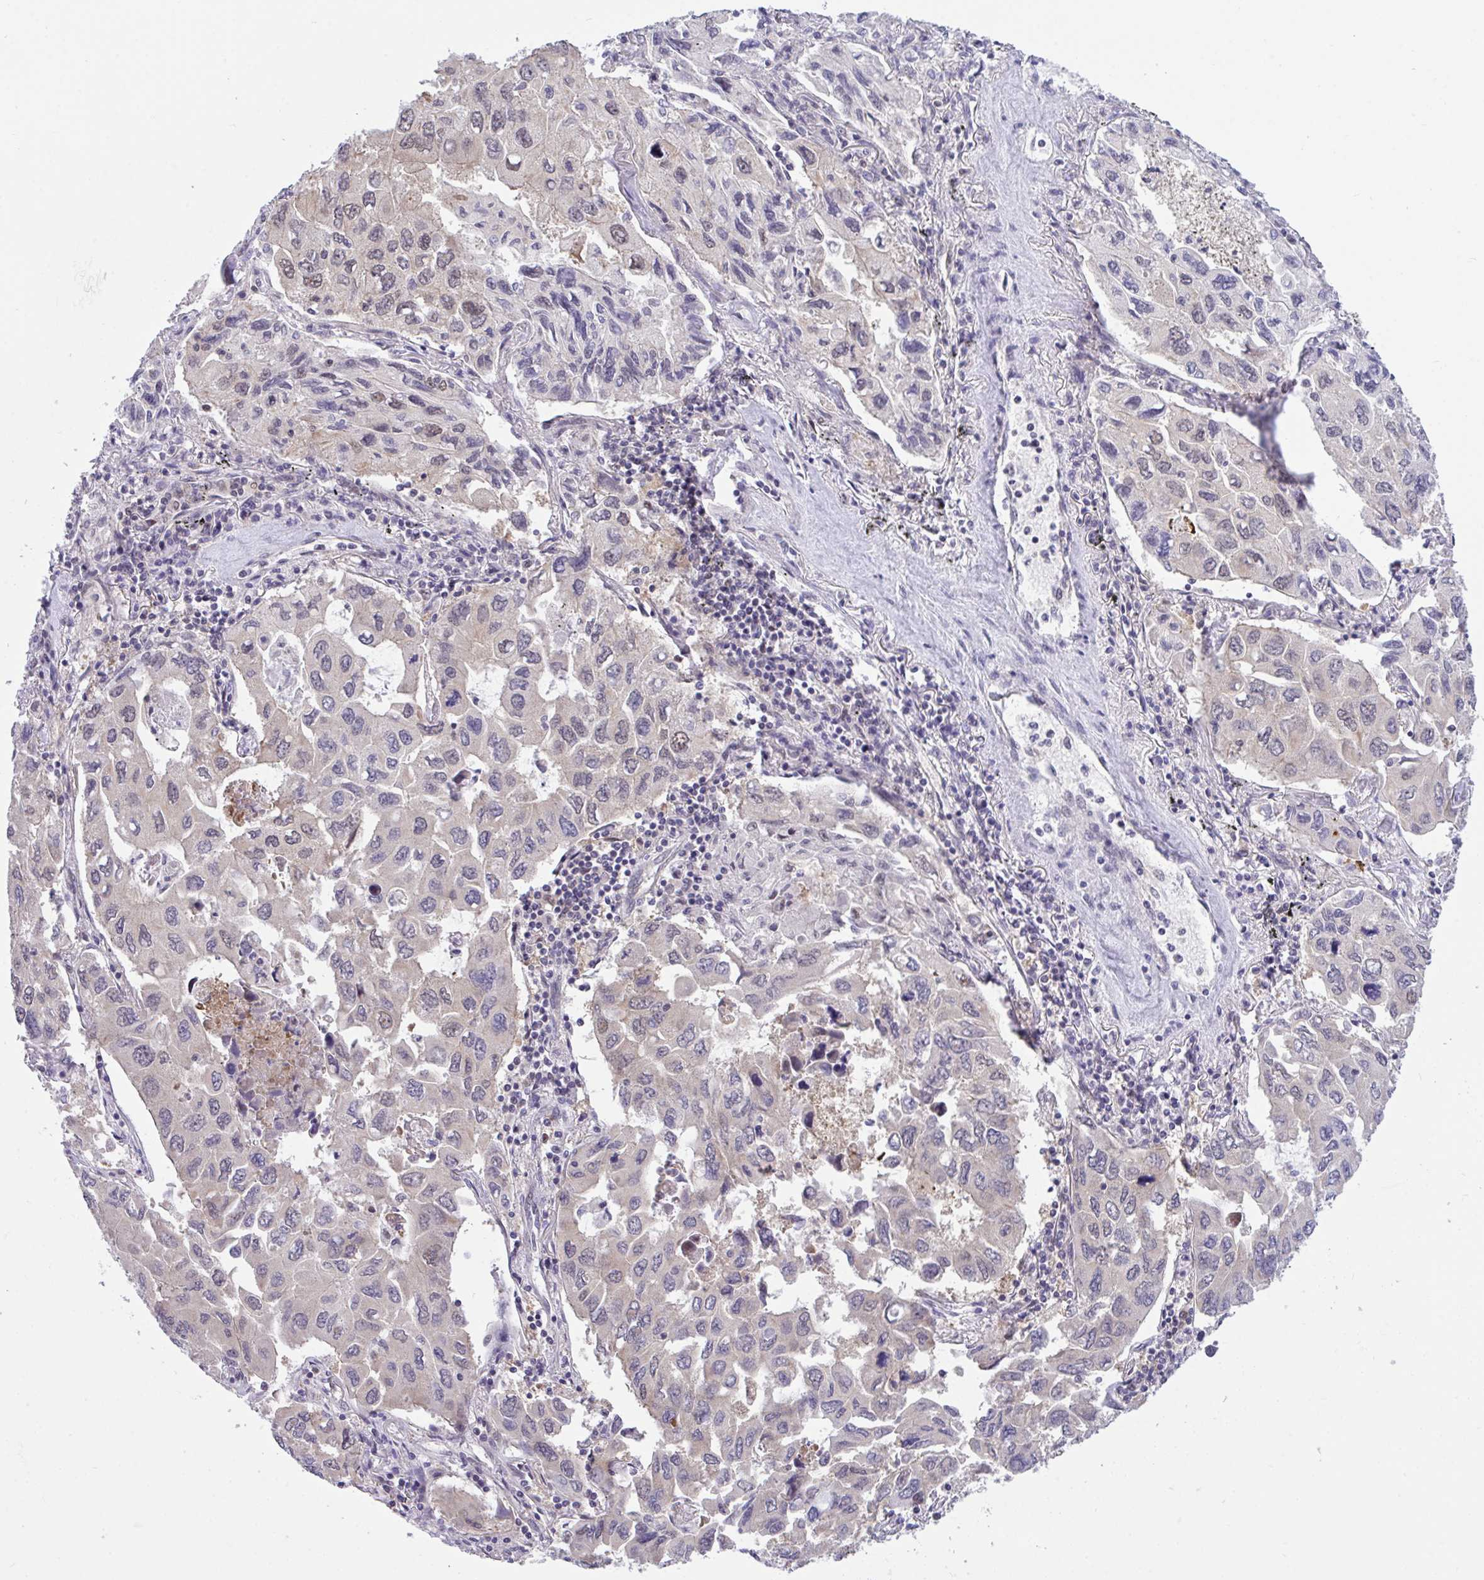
{"staining": {"intensity": "negative", "quantity": "none", "location": "none"}, "tissue": "lung cancer", "cell_type": "Tumor cells", "image_type": "cancer", "snomed": [{"axis": "morphology", "description": "Adenocarcinoma, NOS"}, {"axis": "topography", "description": "Lung"}], "caption": "Immunohistochemistry micrograph of neoplastic tissue: human adenocarcinoma (lung) stained with DAB exhibits no significant protein expression in tumor cells. The staining was performed using DAB to visualize the protein expression in brown, while the nuclei were stained in blue with hematoxylin (Magnification: 20x).", "gene": "ZNF444", "patient": {"sex": "male", "age": 64}}